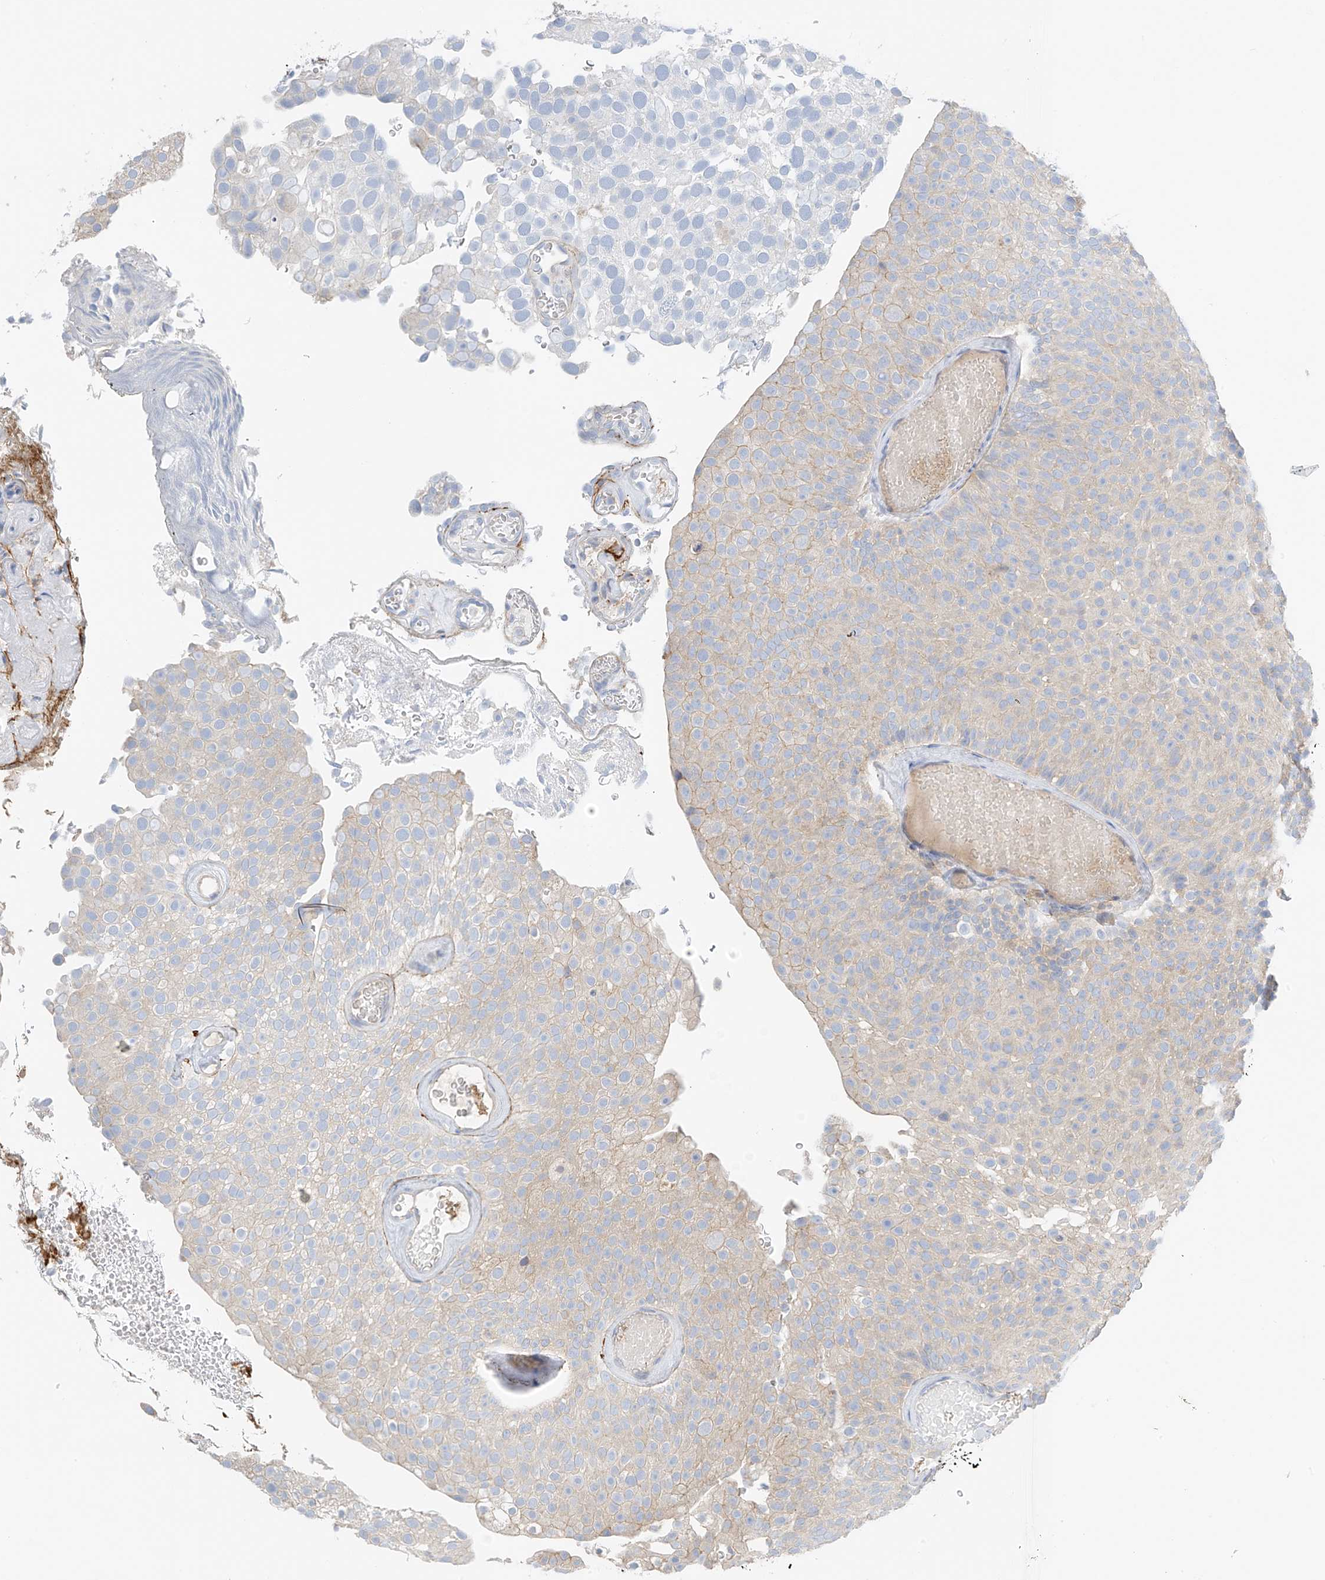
{"staining": {"intensity": "weak", "quantity": "<25%", "location": "cytoplasmic/membranous"}, "tissue": "urothelial cancer", "cell_type": "Tumor cells", "image_type": "cancer", "snomed": [{"axis": "morphology", "description": "Urothelial carcinoma, Low grade"}, {"axis": "topography", "description": "Urinary bladder"}], "caption": "Immunohistochemical staining of human urothelial cancer exhibits no significant positivity in tumor cells.", "gene": "NALCN", "patient": {"sex": "male", "age": 78}}